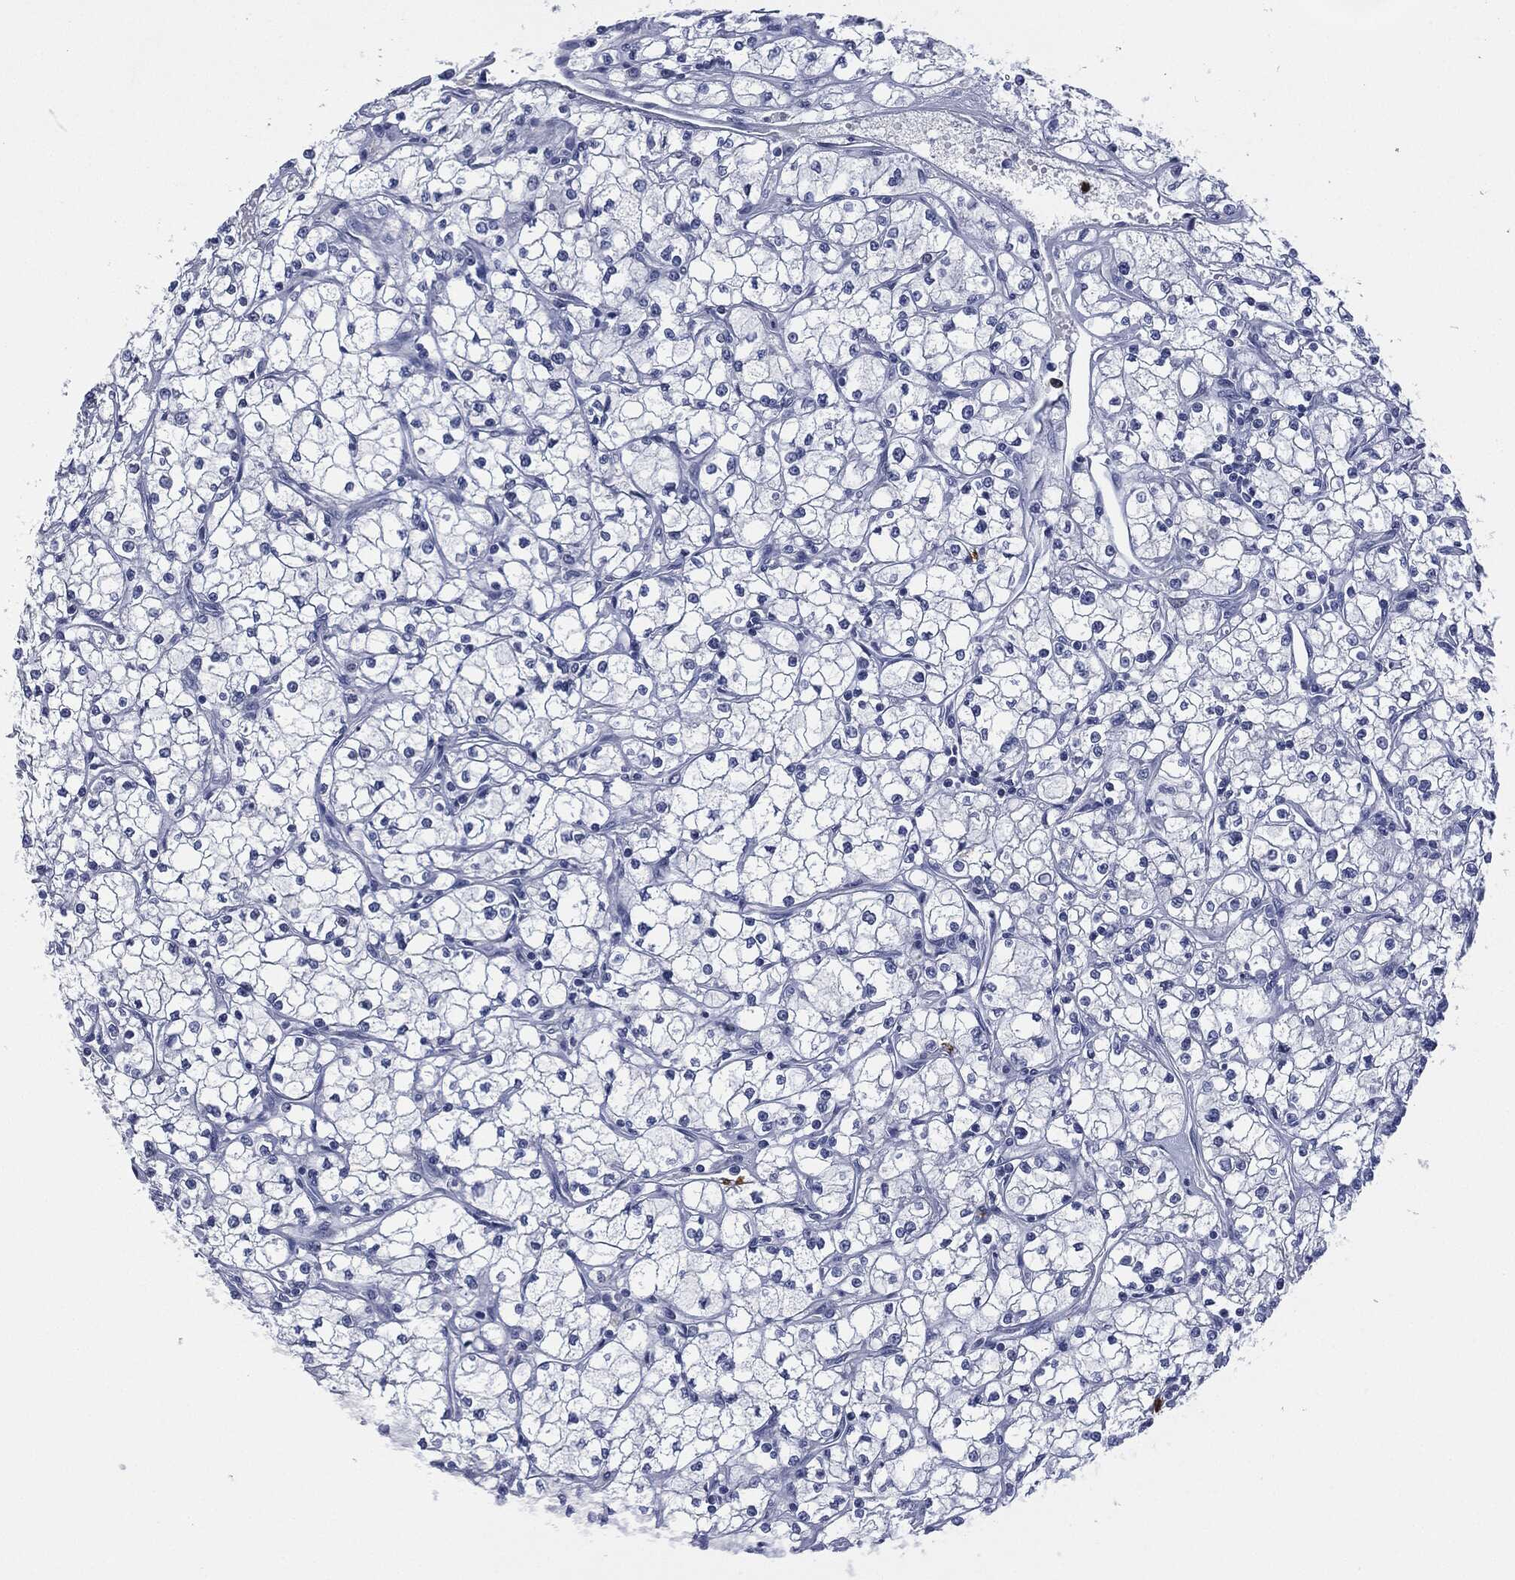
{"staining": {"intensity": "negative", "quantity": "none", "location": "none"}, "tissue": "renal cancer", "cell_type": "Tumor cells", "image_type": "cancer", "snomed": [{"axis": "morphology", "description": "Adenocarcinoma, NOS"}, {"axis": "topography", "description": "Kidney"}], "caption": "Tumor cells show no significant protein positivity in adenocarcinoma (renal).", "gene": "CEACAM8", "patient": {"sex": "male", "age": 67}}